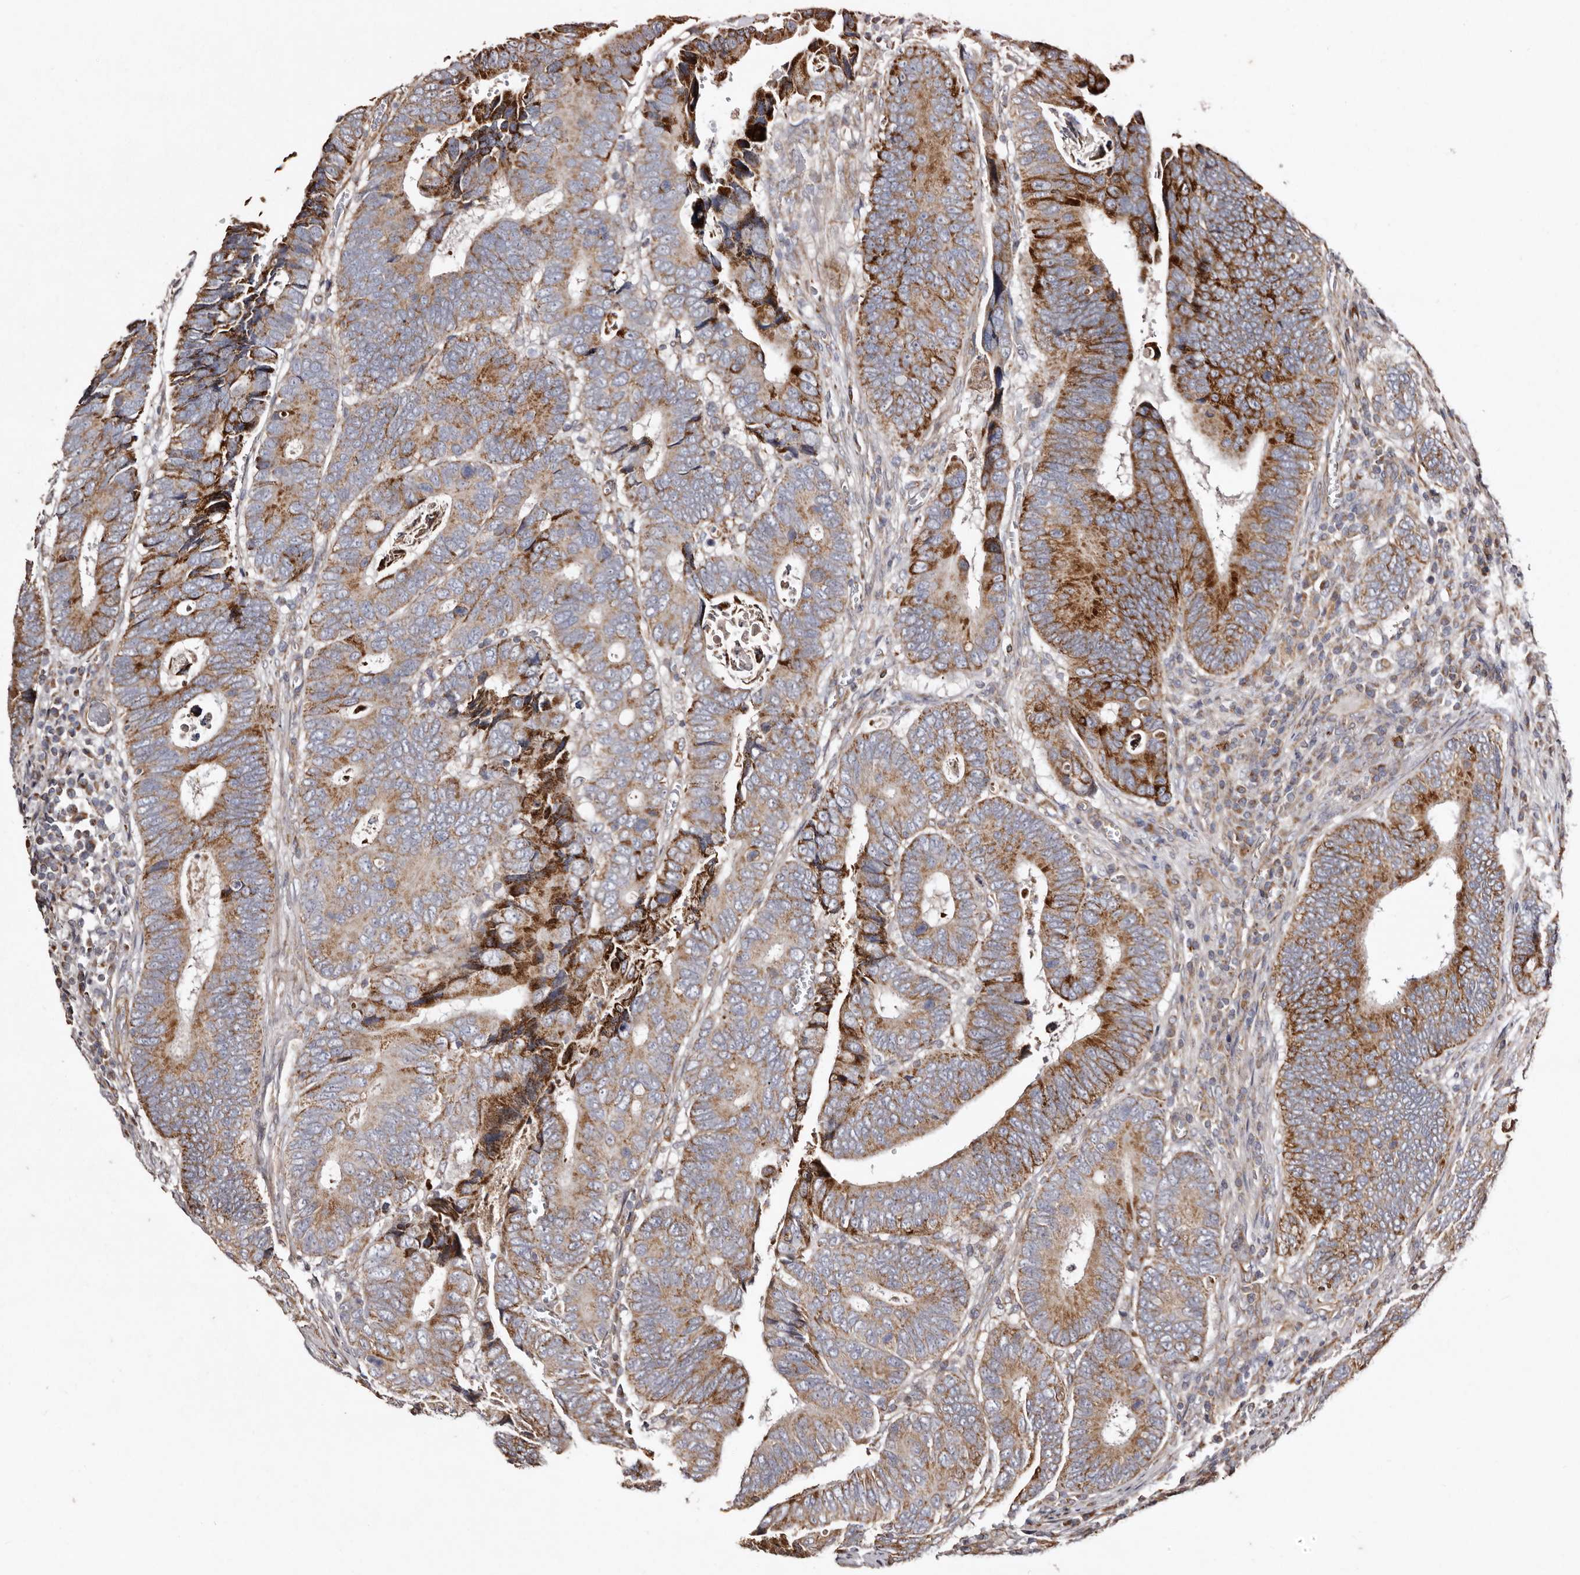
{"staining": {"intensity": "strong", "quantity": "25%-75%", "location": "cytoplasmic/membranous"}, "tissue": "colorectal cancer", "cell_type": "Tumor cells", "image_type": "cancer", "snomed": [{"axis": "morphology", "description": "Adenocarcinoma, NOS"}, {"axis": "topography", "description": "Colon"}], "caption": "Strong cytoplasmic/membranous staining is seen in about 25%-75% of tumor cells in colorectal adenocarcinoma. The staining is performed using DAB (3,3'-diaminobenzidine) brown chromogen to label protein expression. The nuclei are counter-stained blue using hematoxylin.", "gene": "MACC1", "patient": {"sex": "male", "age": 72}}